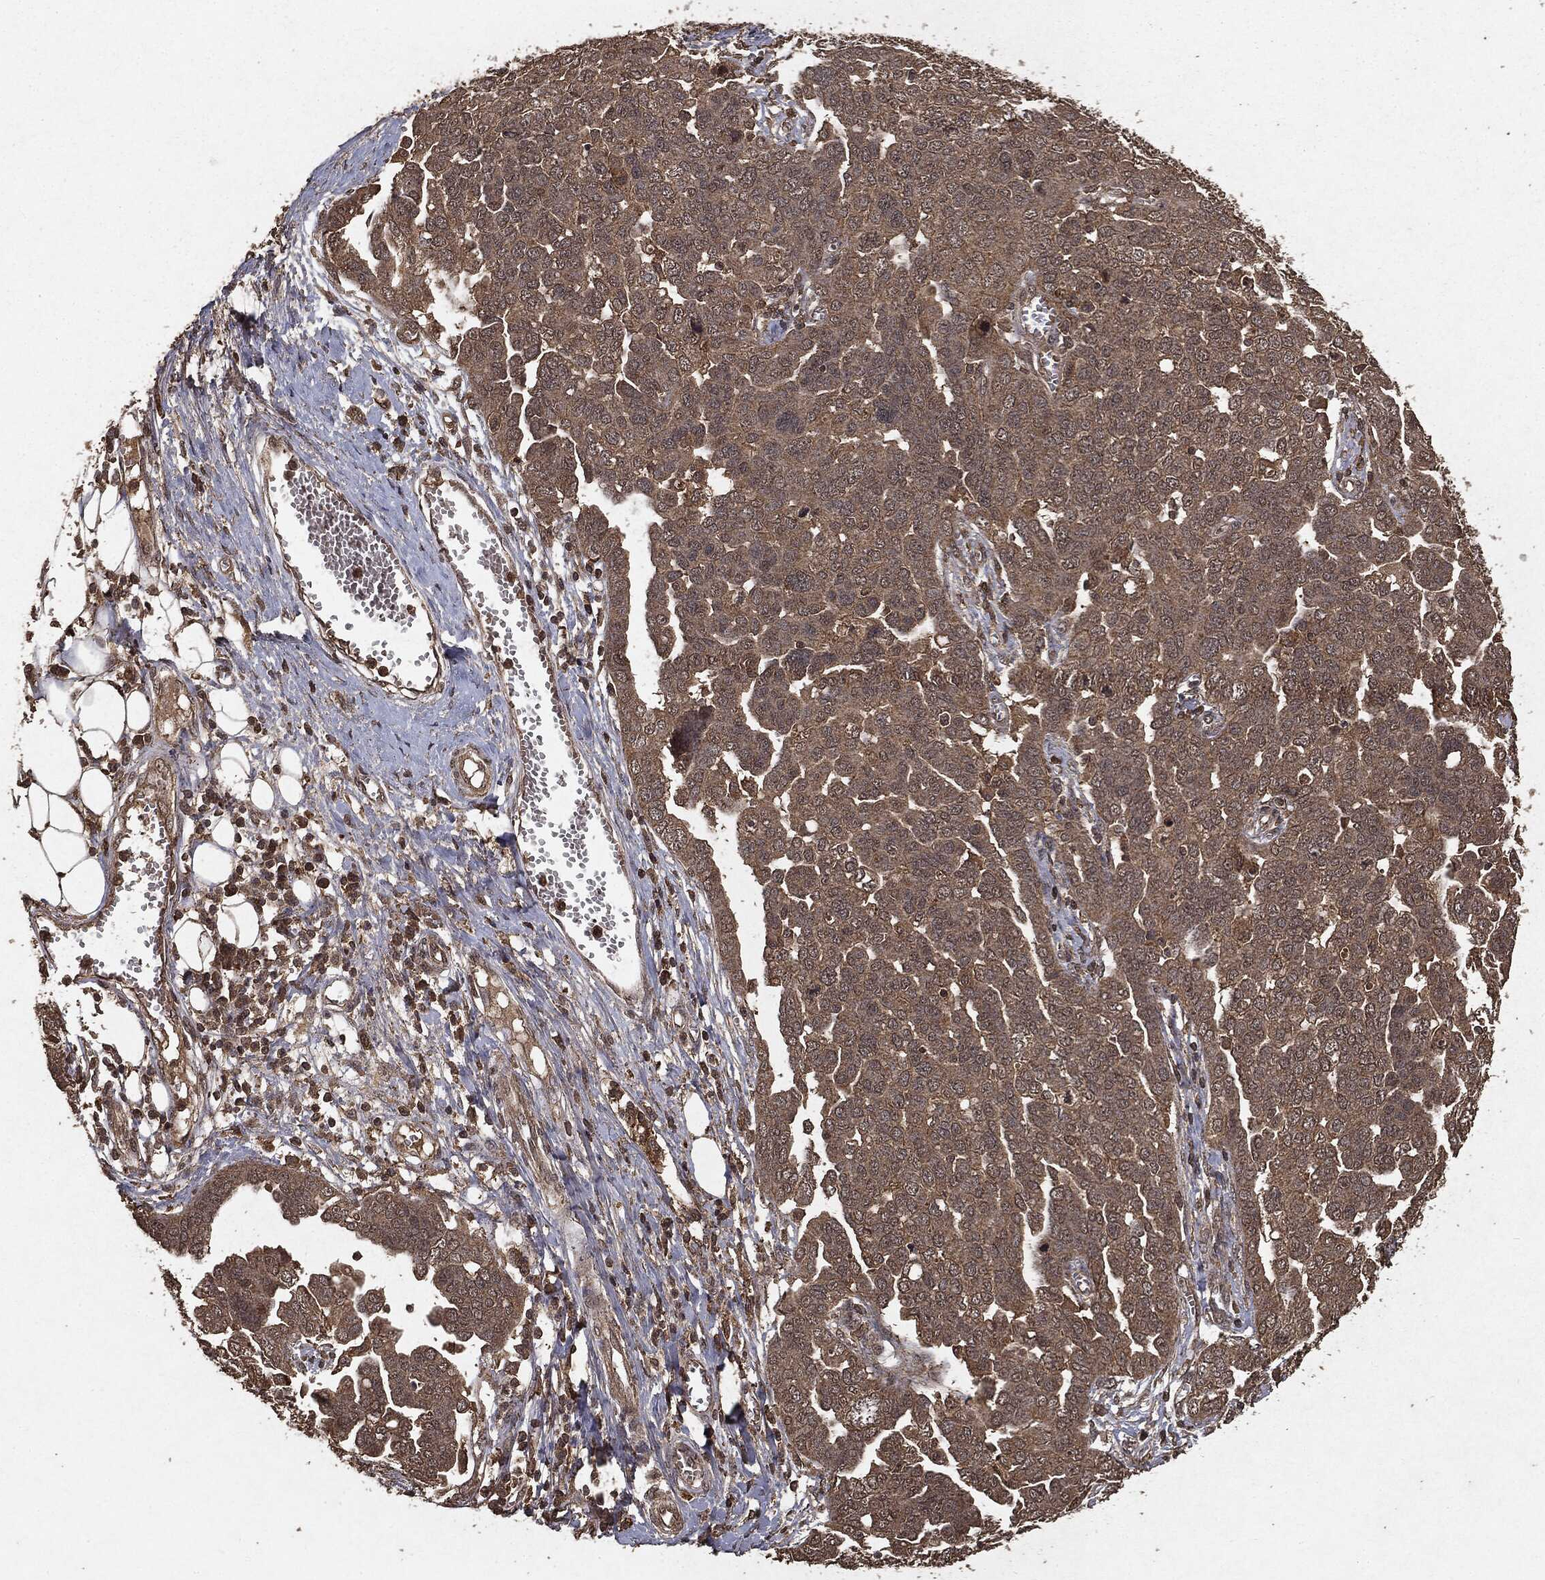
{"staining": {"intensity": "moderate", "quantity": ">75%", "location": "cytoplasmic/membranous"}, "tissue": "ovarian cancer", "cell_type": "Tumor cells", "image_type": "cancer", "snomed": [{"axis": "morphology", "description": "Cystadenocarcinoma, serous, NOS"}, {"axis": "topography", "description": "Ovary"}], "caption": "A high-resolution image shows IHC staining of serous cystadenocarcinoma (ovarian), which displays moderate cytoplasmic/membranous staining in about >75% of tumor cells.", "gene": "NME1", "patient": {"sex": "female", "age": 59}}